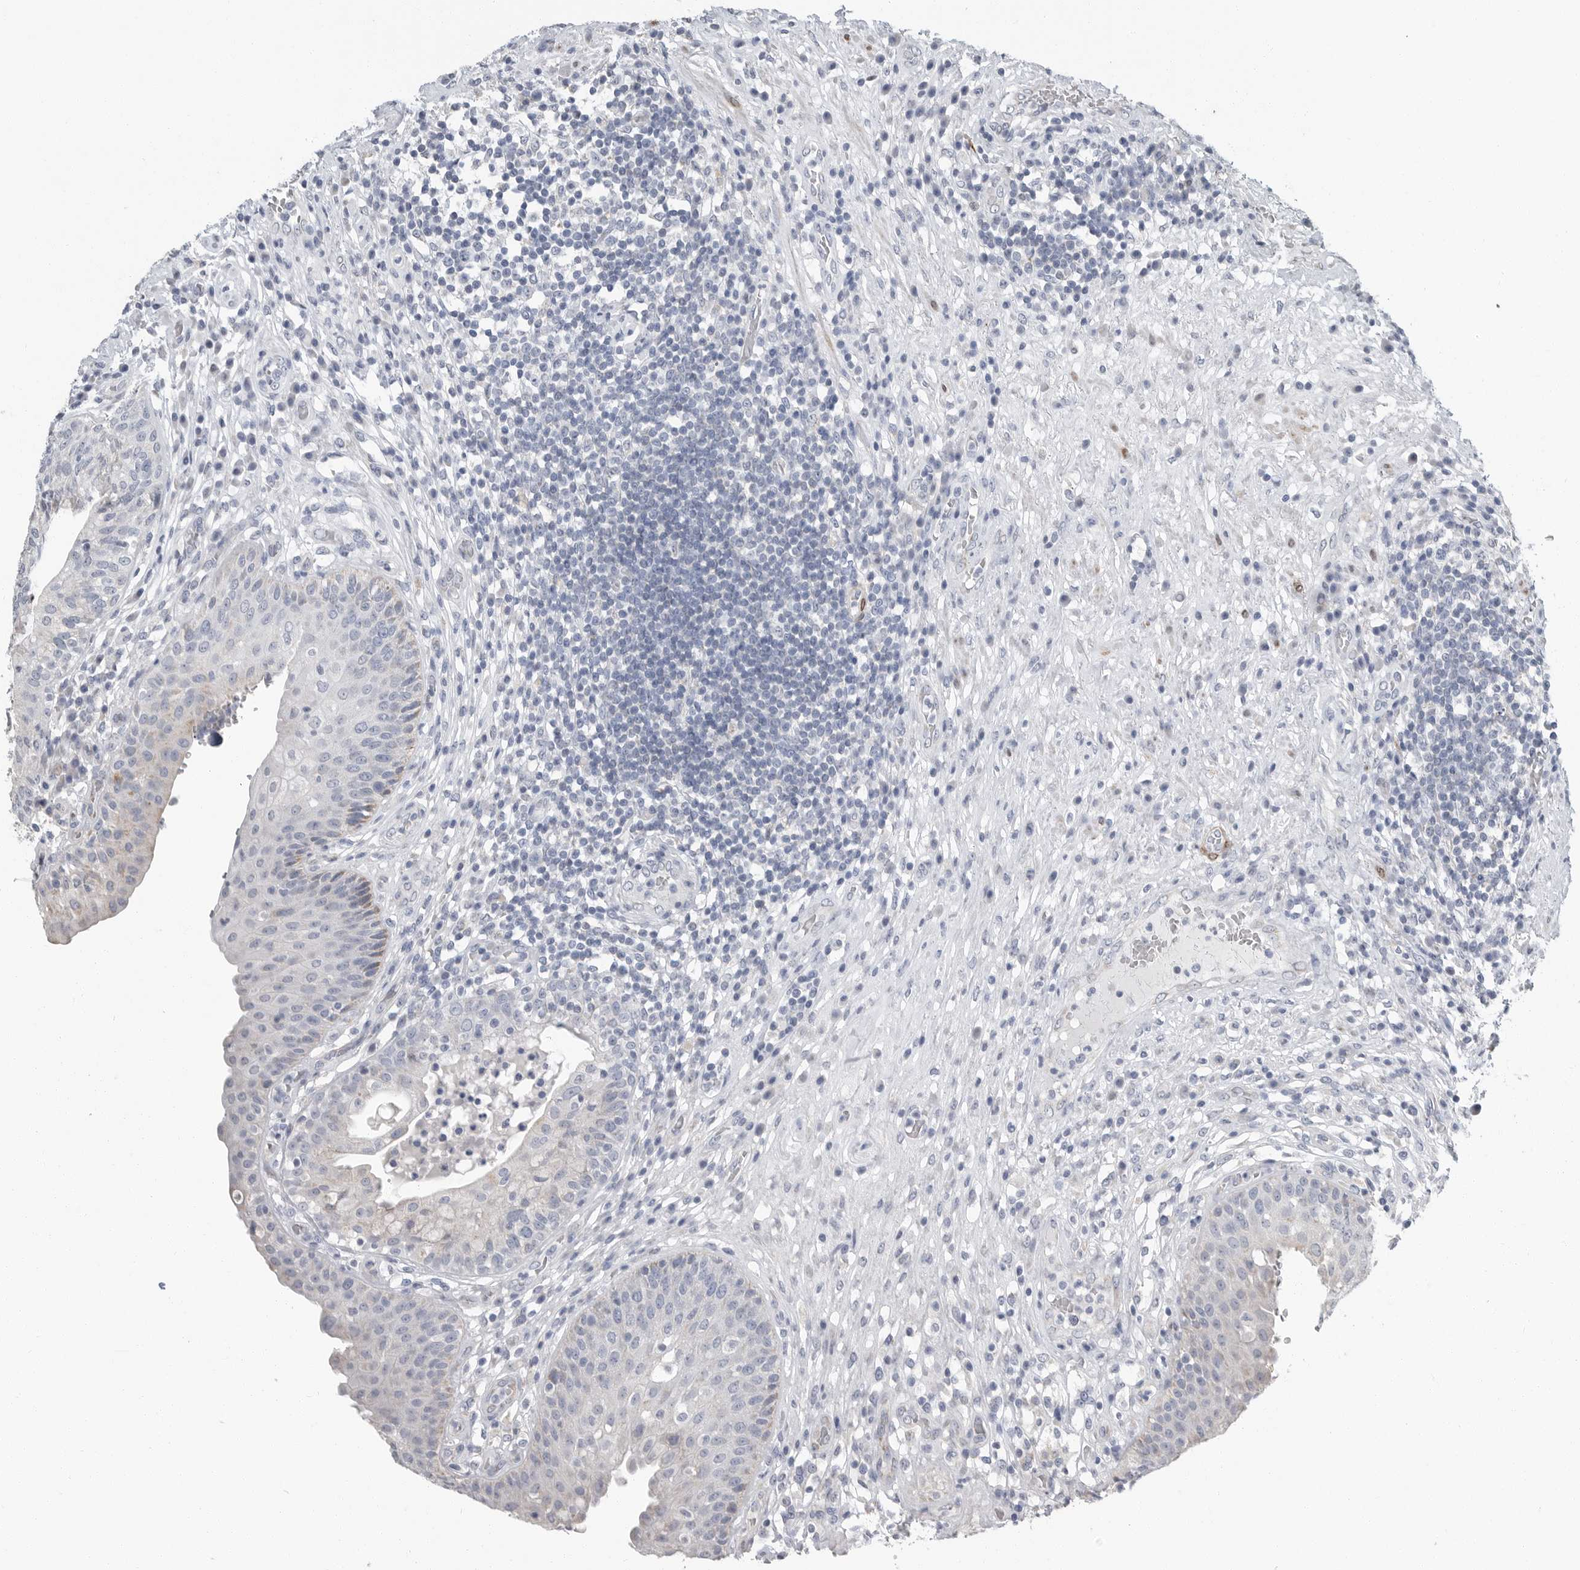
{"staining": {"intensity": "negative", "quantity": "none", "location": "none"}, "tissue": "urinary bladder", "cell_type": "Urothelial cells", "image_type": "normal", "snomed": [{"axis": "morphology", "description": "Normal tissue, NOS"}, {"axis": "topography", "description": "Urinary bladder"}], "caption": "An immunohistochemistry (IHC) histopathology image of normal urinary bladder is shown. There is no staining in urothelial cells of urinary bladder.", "gene": "PLN", "patient": {"sex": "female", "age": 62}}